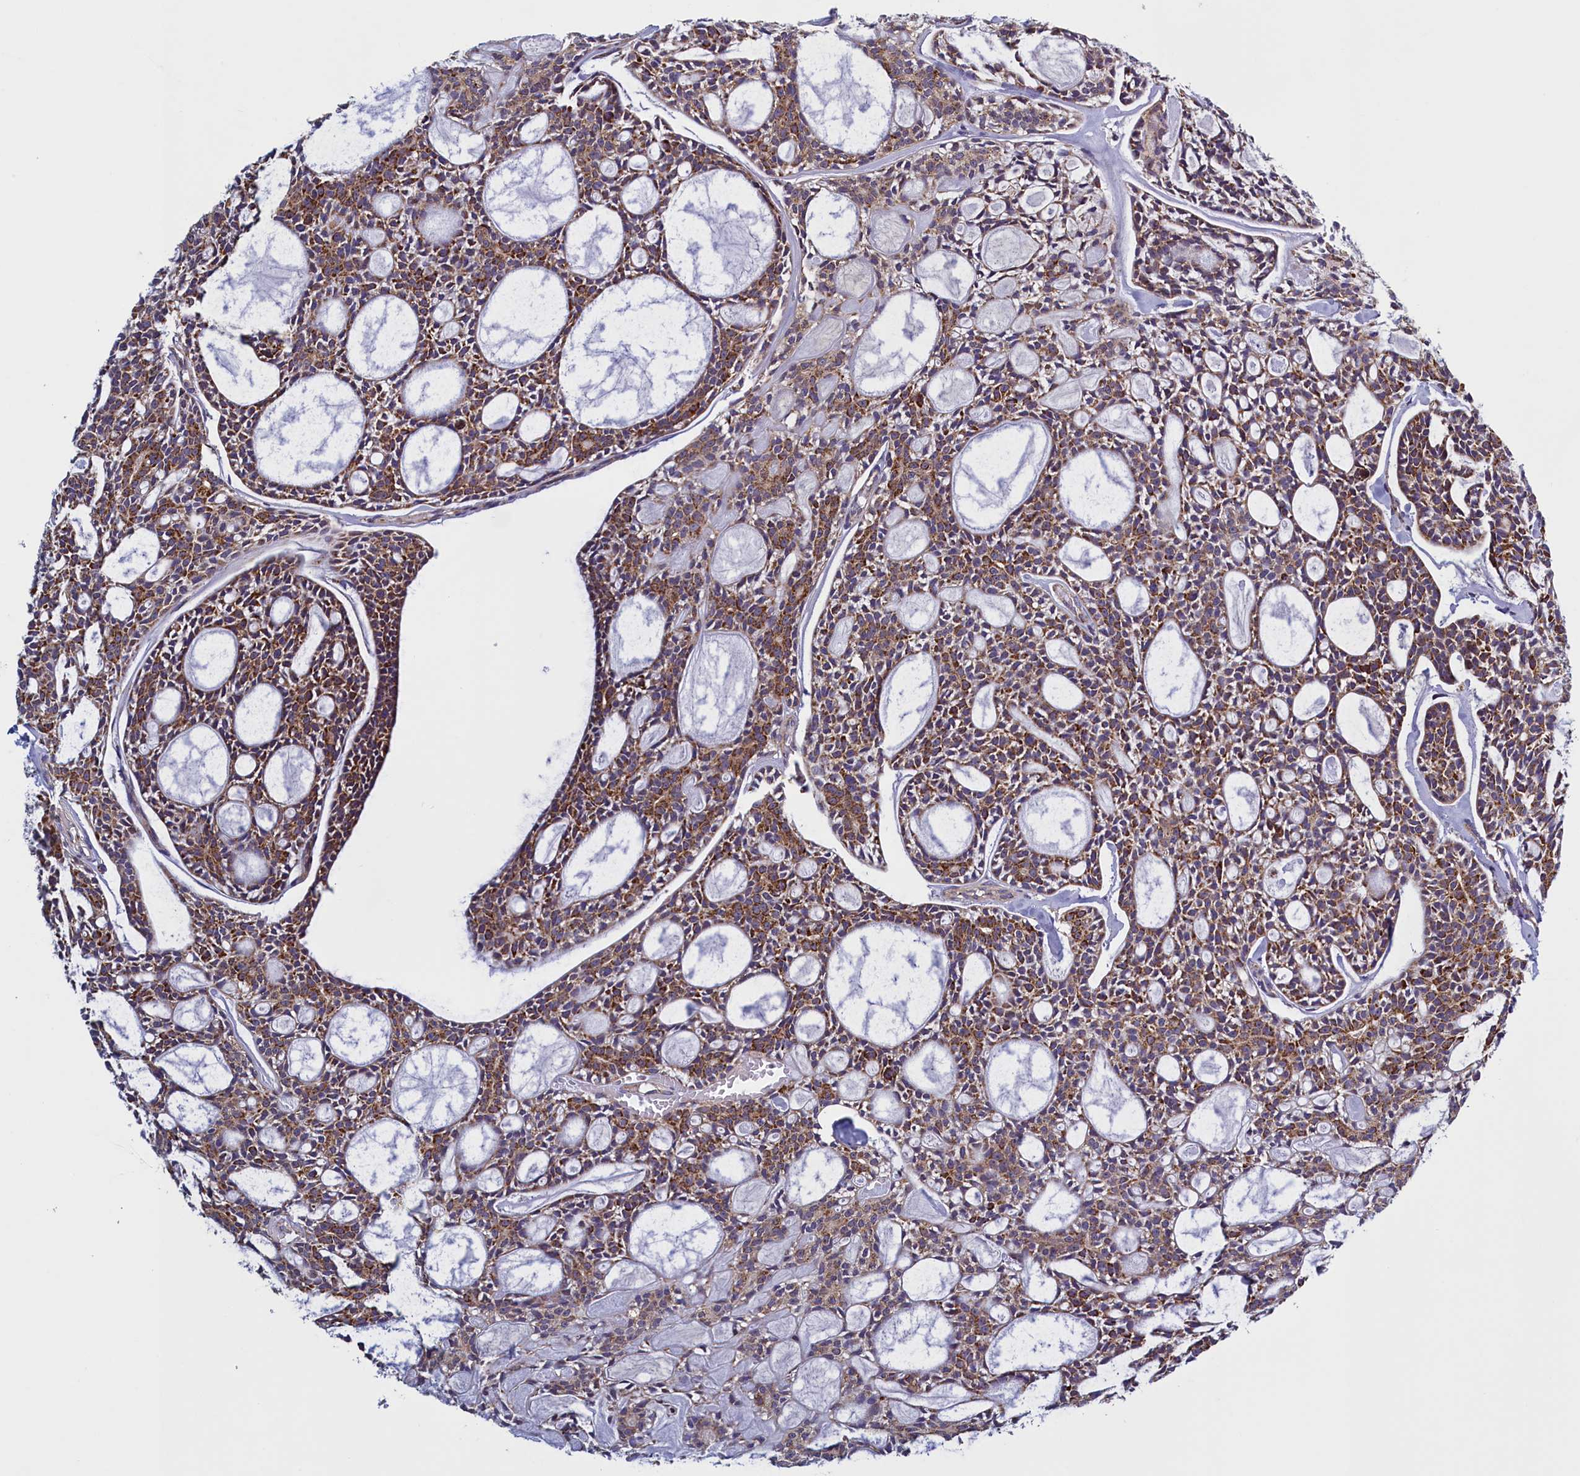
{"staining": {"intensity": "moderate", "quantity": ">75%", "location": "cytoplasmic/membranous"}, "tissue": "head and neck cancer", "cell_type": "Tumor cells", "image_type": "cancer", "snomed": [{"axis": "morphology", "description": "Adenocarcinoma, NOS"}, {"axis": "topography", "description": "Salivary gland"}, {"axis": "topography", "description": "Head-Neck"}], "caption": "Head and neck cancer stained with a brown dye exhibits moderate cytoplasmic/membranous positive staining in approximately >75% of tumor cells.", "gene": "IFT122", "patient": {"sex": "male", "age": 55}}